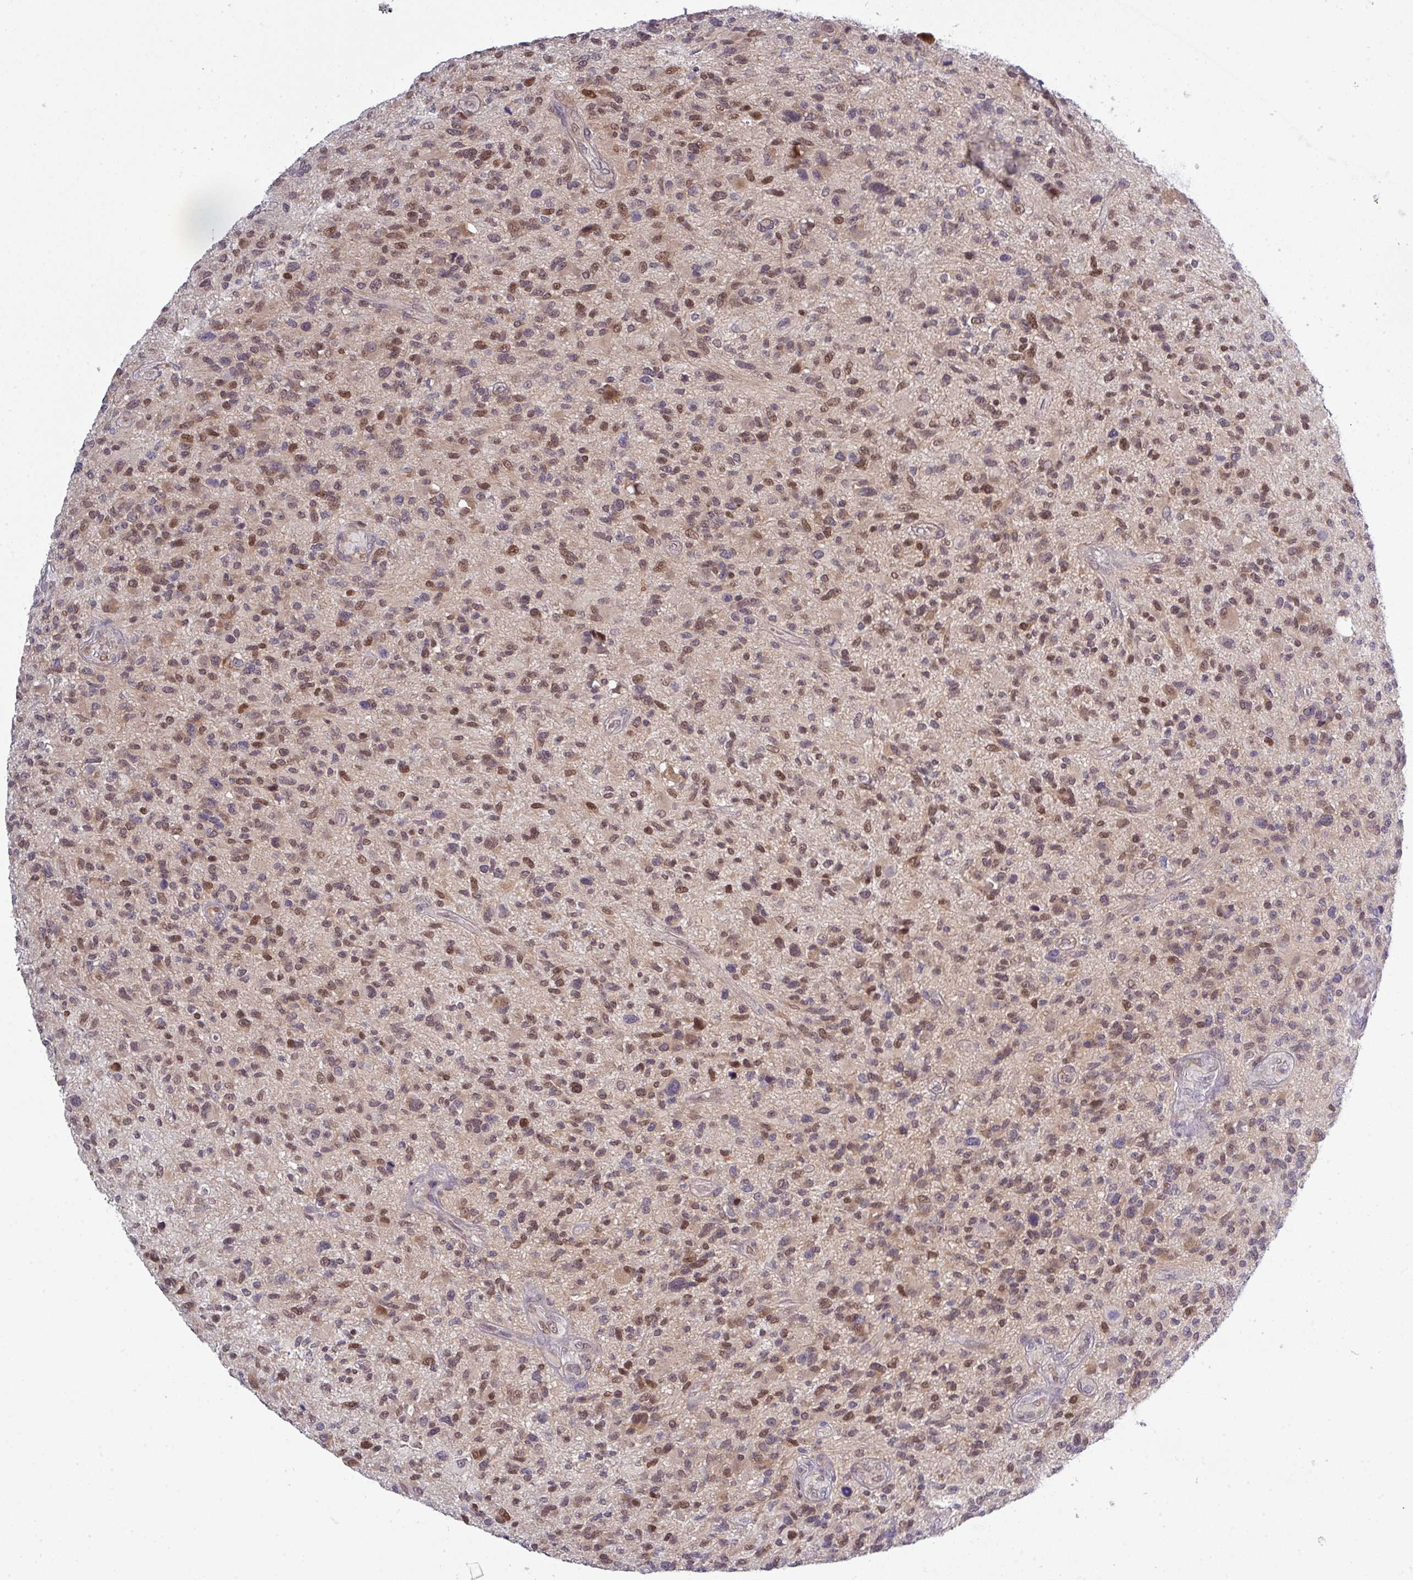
{"staining": {"intensity": "moderate", "quantity": ">75%", "location": "cytoplasmic/membranous,nuclear"}, "tissue": "glioma", "cell_type": "Tumor cells", "image_type": "cancer", "snomed": [{"axis": "morphology", "description": "Glioma, malignant, High grade"}, {"axis": "topography", "description": "Brain"}], "caption": "This is an image of immunohistochemistry (IHC) staining of glioma, which shows moderate positivity in the cytoplasmic/membranous and nuclear of tumor cells.", "gene": "PRAMEF12", "patient": {"sex": "male", "age": 47}}